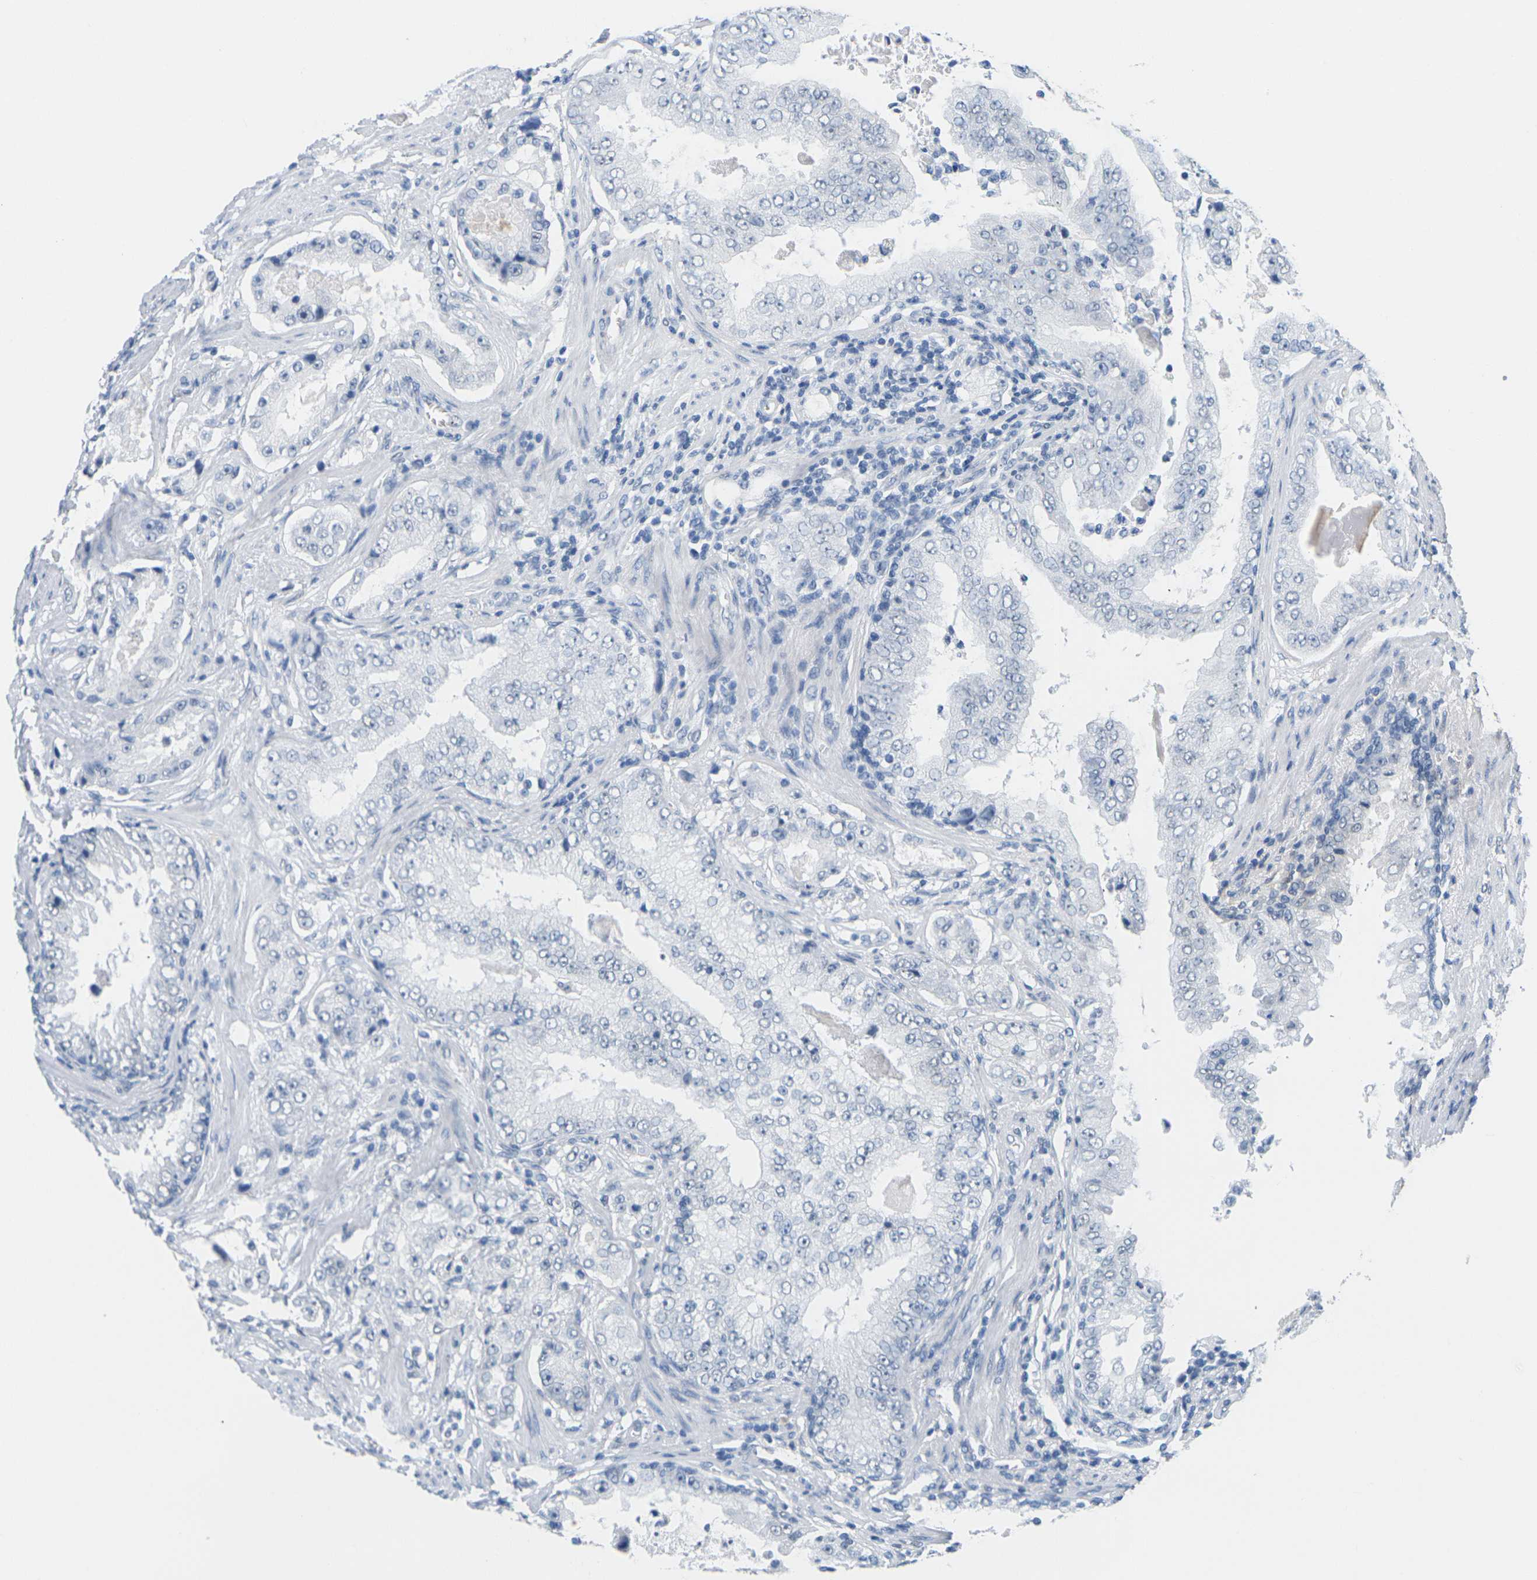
{"staining": {"intensity": "negative", "quantity": "none", "location": "none"}, "tissue": "prostate cancer", "cell_type": "Tumor cells", "image_type": "cancer", "snomed": [{"axis": "morphology", "description": "Adenocarcinoma, High grade"}, {"axis": "topography", "description": "Prostate"}], "caption": "Protein analysis of prostate cancer displays no significant staining in tumor cells. Nuclei are stained in blue.", "gene": "CTAG1A", "patient": {"sex": "male", "age": 73}}